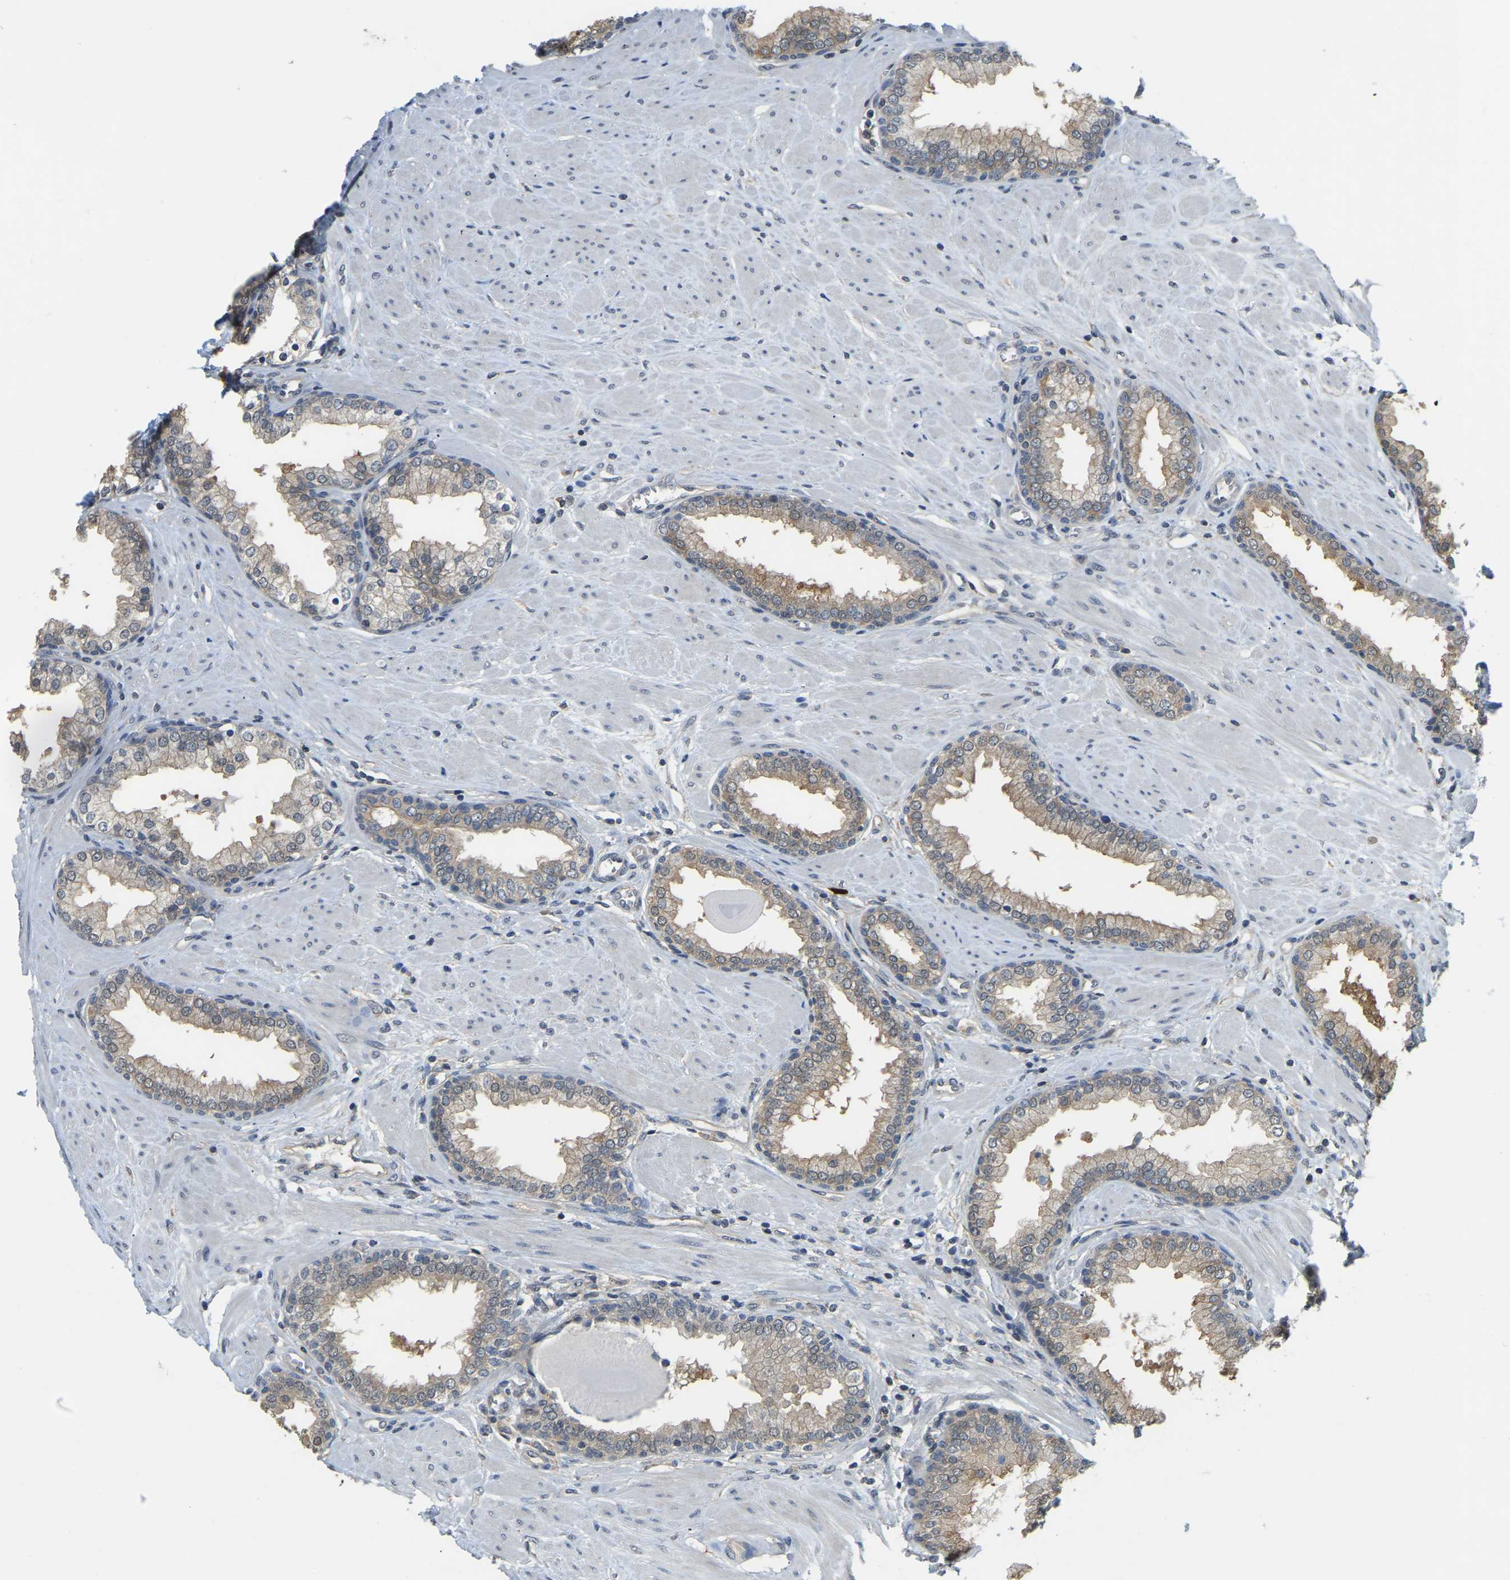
{"staining": {"intensity": "weak", "quantity": "25%-75%", "location": "cytoplasmic/membranous"}, "tissue": "prostate", "cell_type": "Glandular cells", "image_type": "normal", "snomed": [{"axis": "morphology", "description": "Normal tissue, NOS"}, {"axis": "topography", "description": "Prostate"}], "caption": "DAB immunohistochemical staining of unremarkable prostate exhibits weak cytoplasmic/membranous protein positivity in about 25%-75% of glandular cells.", "gene": "AHNAK", "patient": {"sex": "male", "age": 51}}